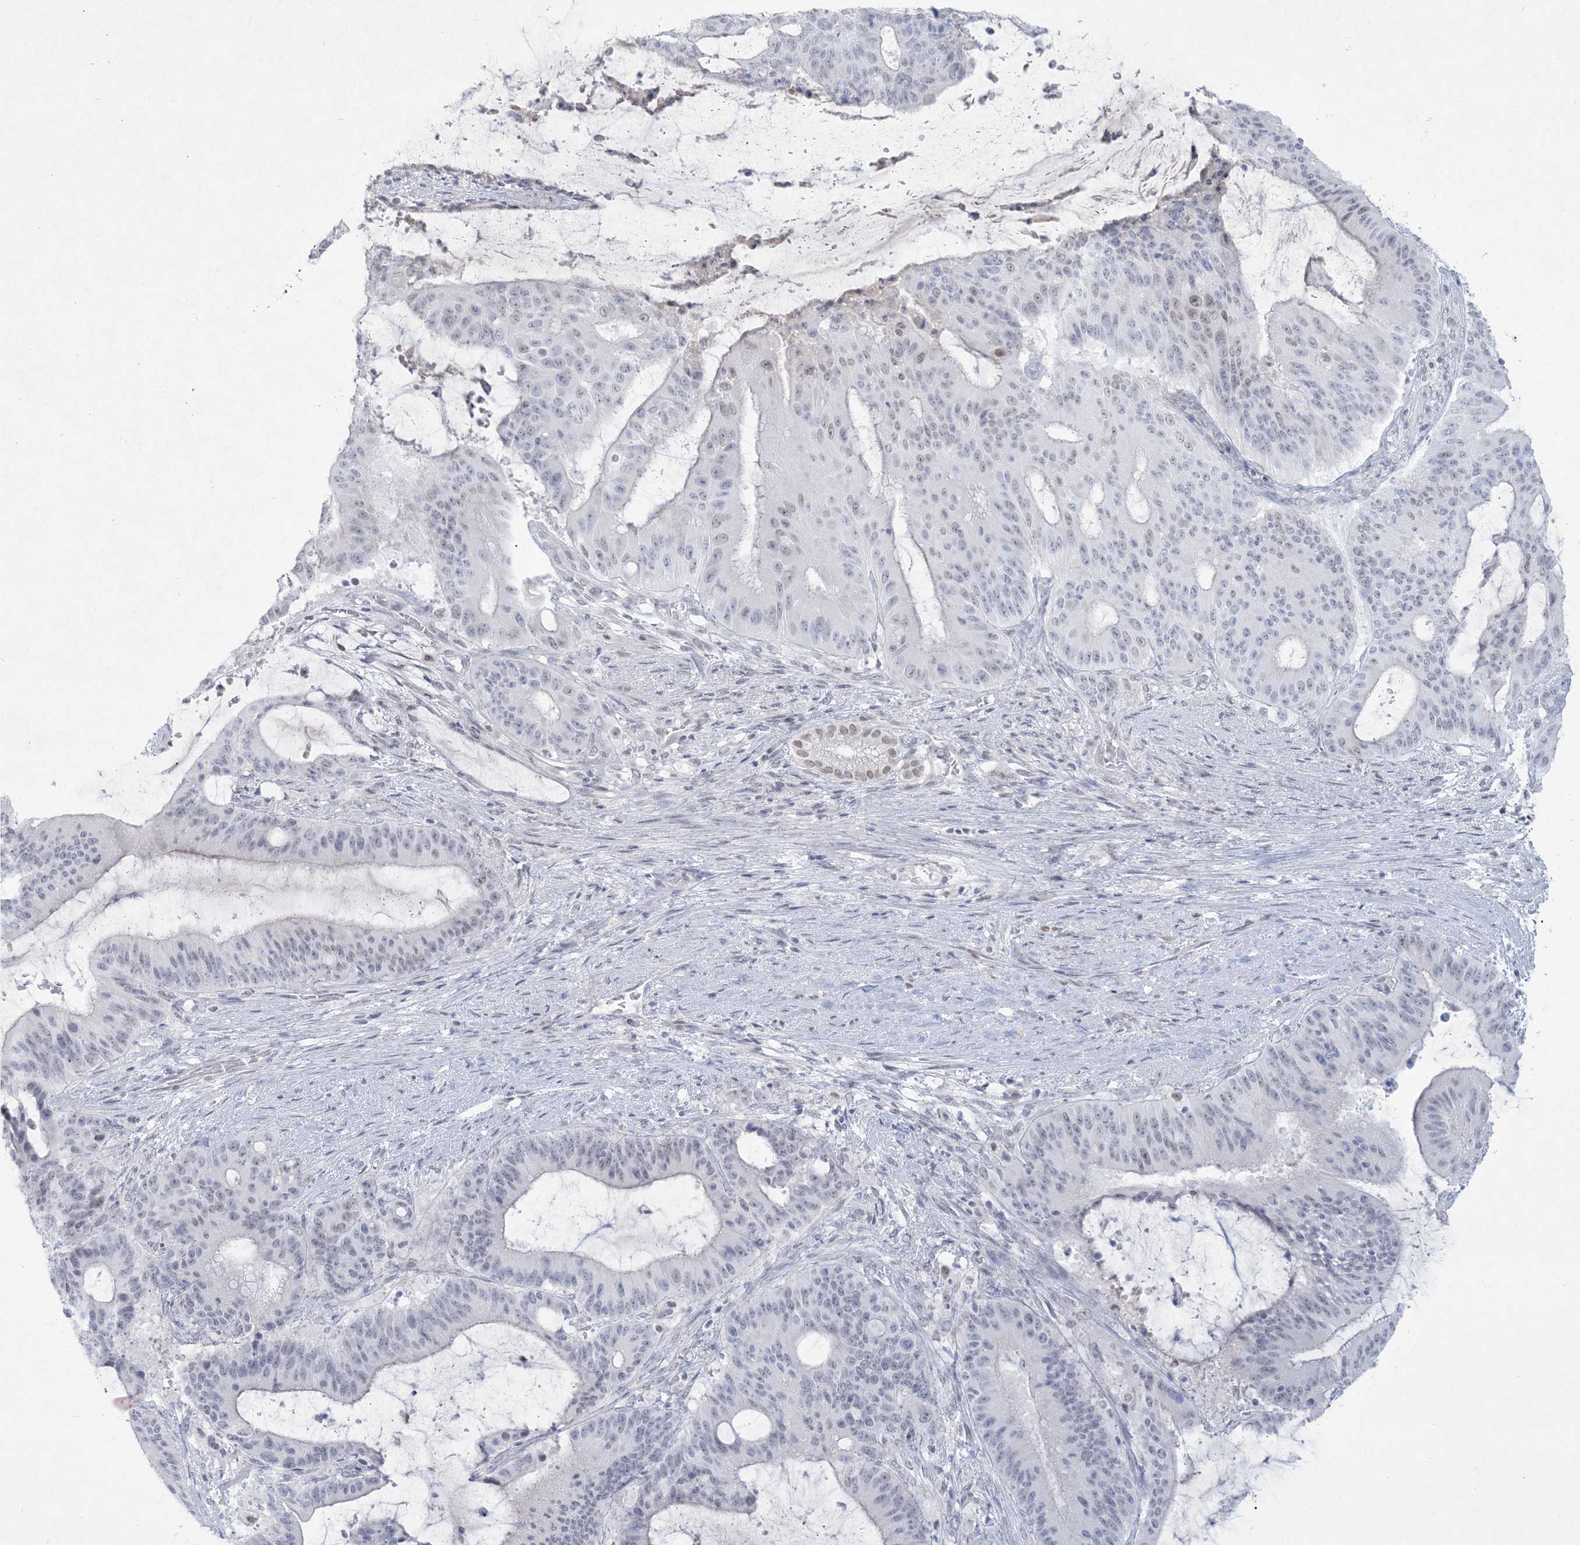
{"staining": {"intensity": "weak", "quantity": "<25%", "location": "nuclear"}, "tissue": "liver cancer", "cell_type": "Tumor cells", "image_type": "cancer", "snomed": [{"axis": "morphology", "description": "Normal tissue, NOS"}, {"axis": "morphology", "description": "Cholangiocarcinoma"}, {"axis": "topography", "description": "Liver"}, {"axis": "topography", "description": "Peripheral nerve tissue"}], "caption": "Immunohistochemistry (IHC) photomicrograph of neoplastic tissue: liver cancer stained with DAB (3,3'-diaminobenzidine) shows no significant protein expression in tumor cells.", "gene": "HOMEZ", "patient": {"sex": "female", "age": 73}}